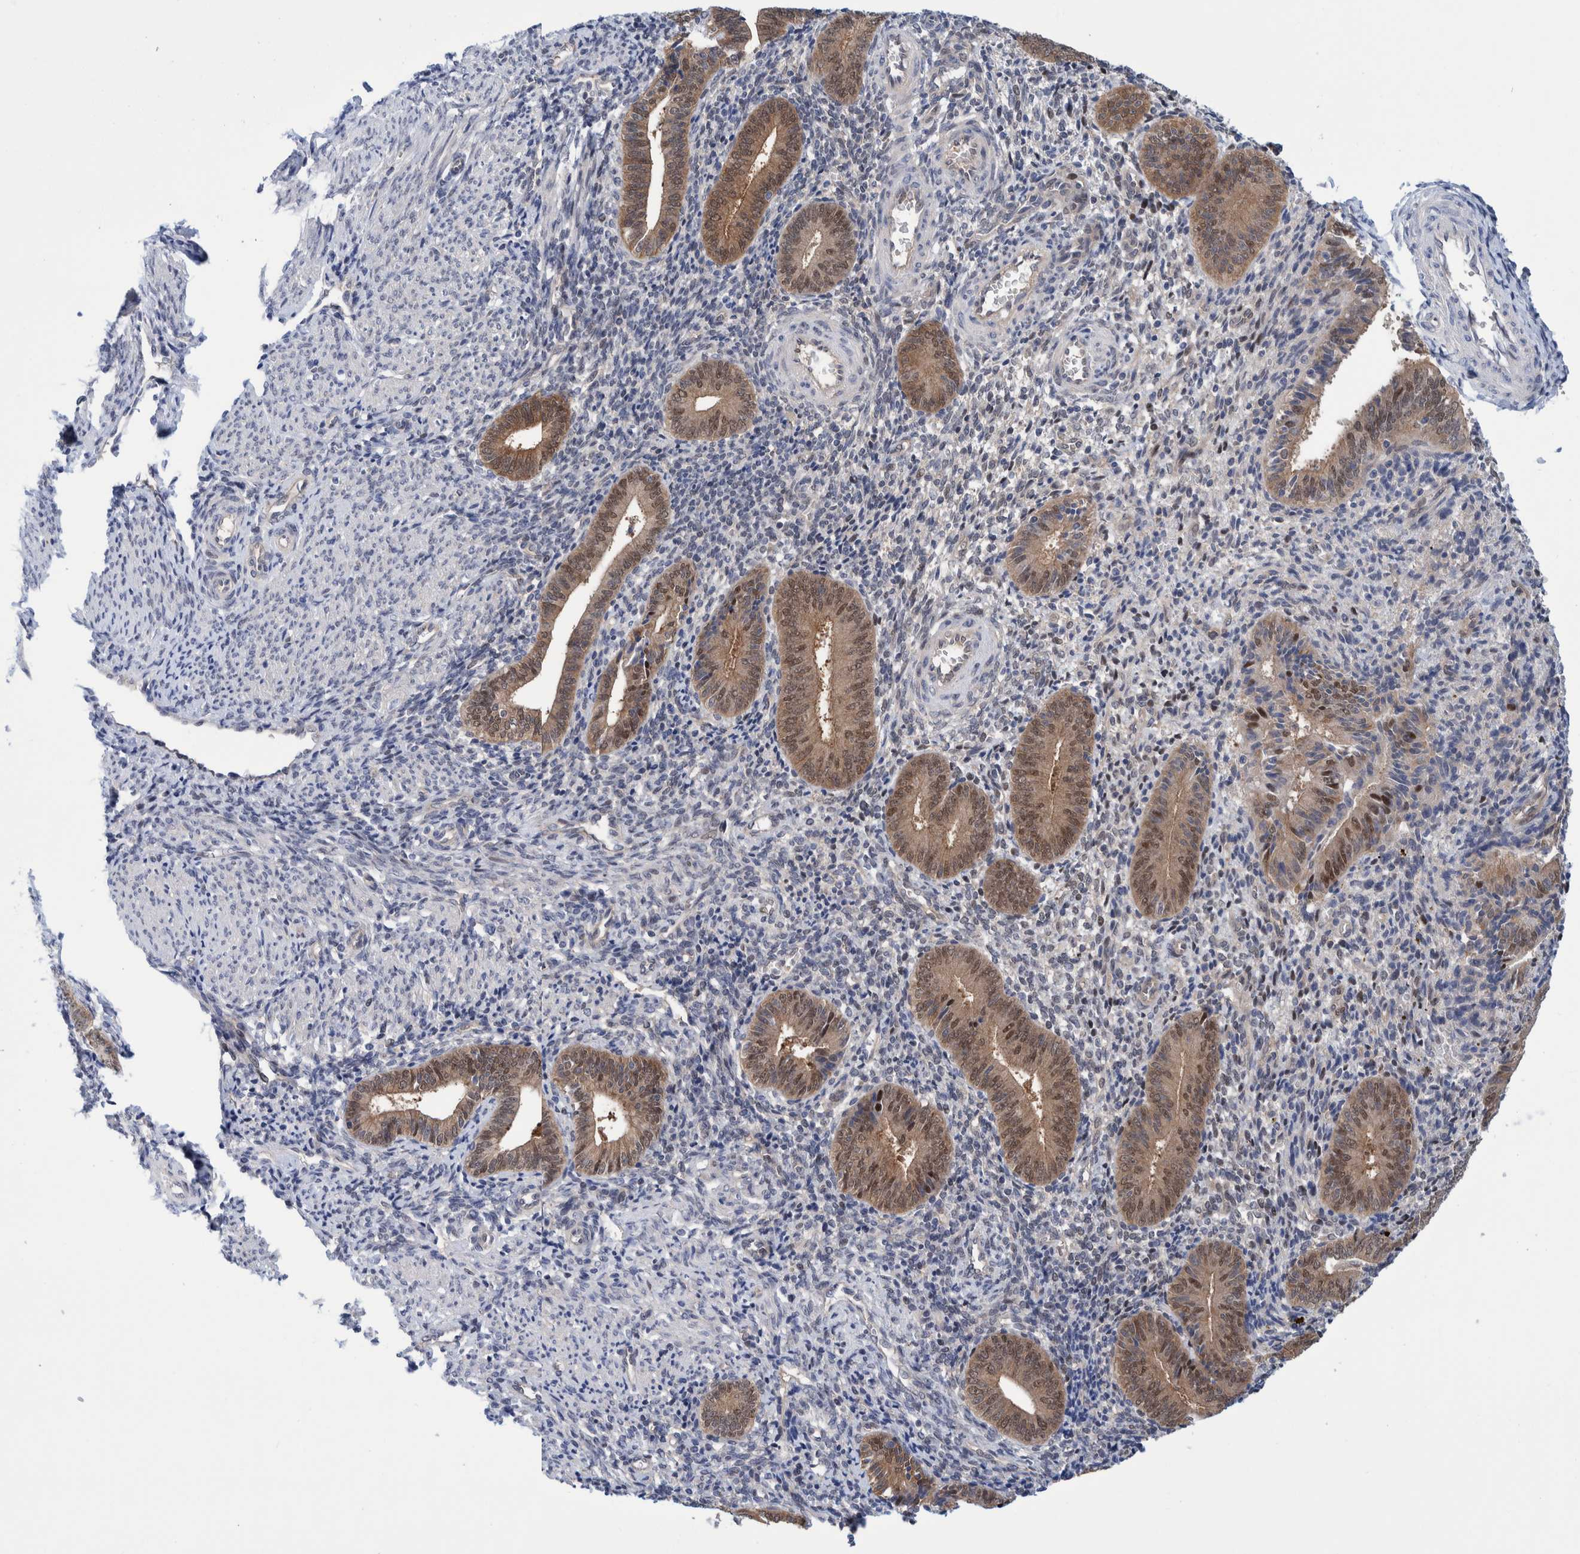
{"staining": {"intensity": "weak", "quantity": "25%-75%", "location": "nuclear"}, "tissue": "endometrium", "cell_type": "Cells in endometrial stroma", "image_type": "normal", "snomed": [{"axis": "morphology", "description": "Normal tissue, NOS"}, {"axis": "topography", "description": "Uterus"}, {"axis": "topography", "description": "Endometrium"}], "caption": "This micrograph demonstrates unremarkable endometrium stained with immunohistochemistry (IHC) to label a protein in brown. The nuclear of cells in endometrial stroma show weak positivity for the protein. Nuclei are counter-stained blue.", "gene": "PFAS", "patient": {"sex": "female", "age": 33}}